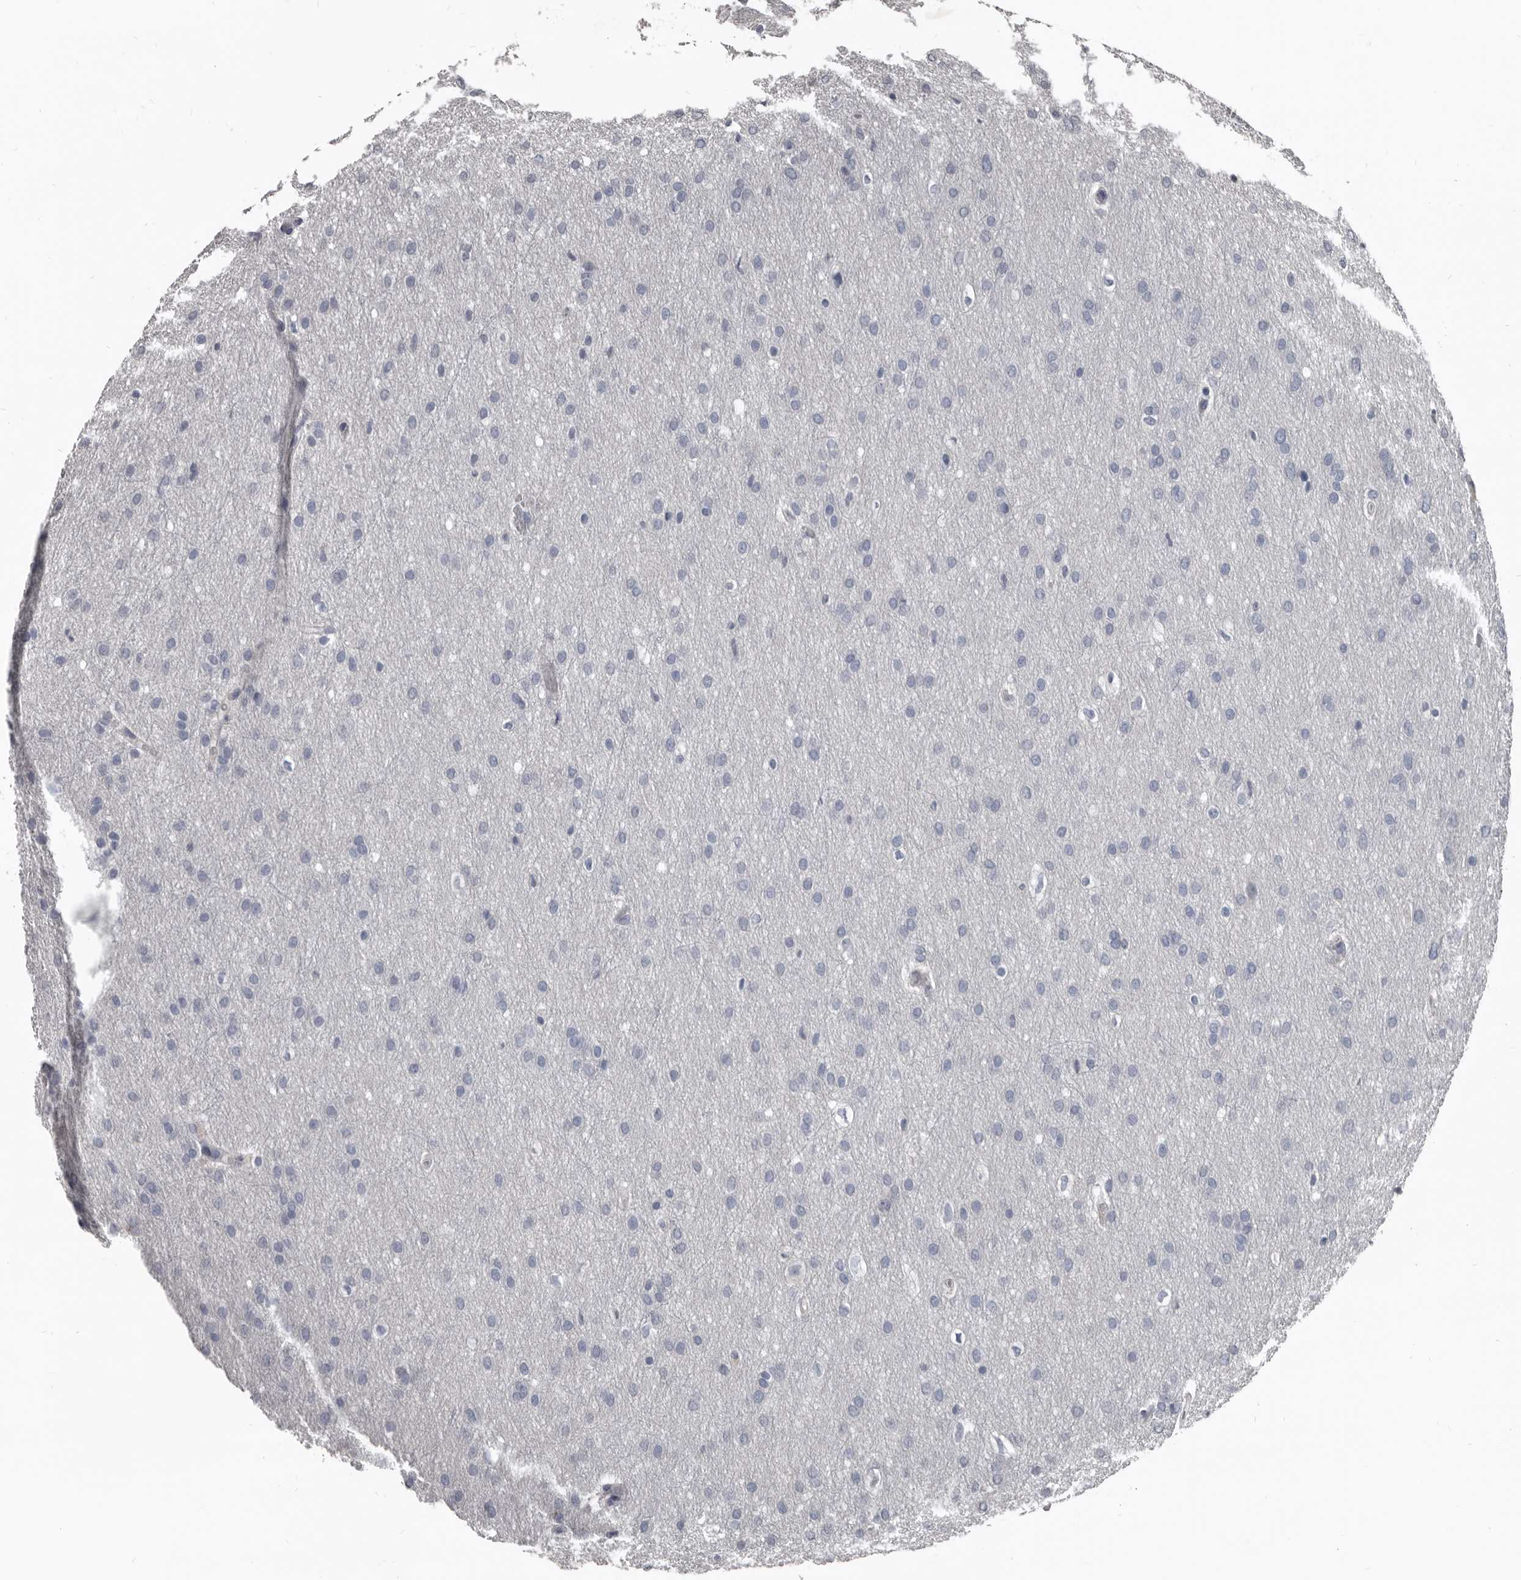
{"staining": {"intensity": "negative", "quantity": "none", "location": "none"}, "tissue": "glioma", "cell_type": "Tumor cells", "image_type": "cancer", "snomed": [{"axis": "morphology", "description": "Glioma, malignant, Low grade"}, {"axis": "topography", "description": "Brain"}], "caption": "Tumor cells show no significant protein expression in low-grade glioma (malignant).", "gene": "GREB1", "patient": {"sex": "female", "age": 37}}